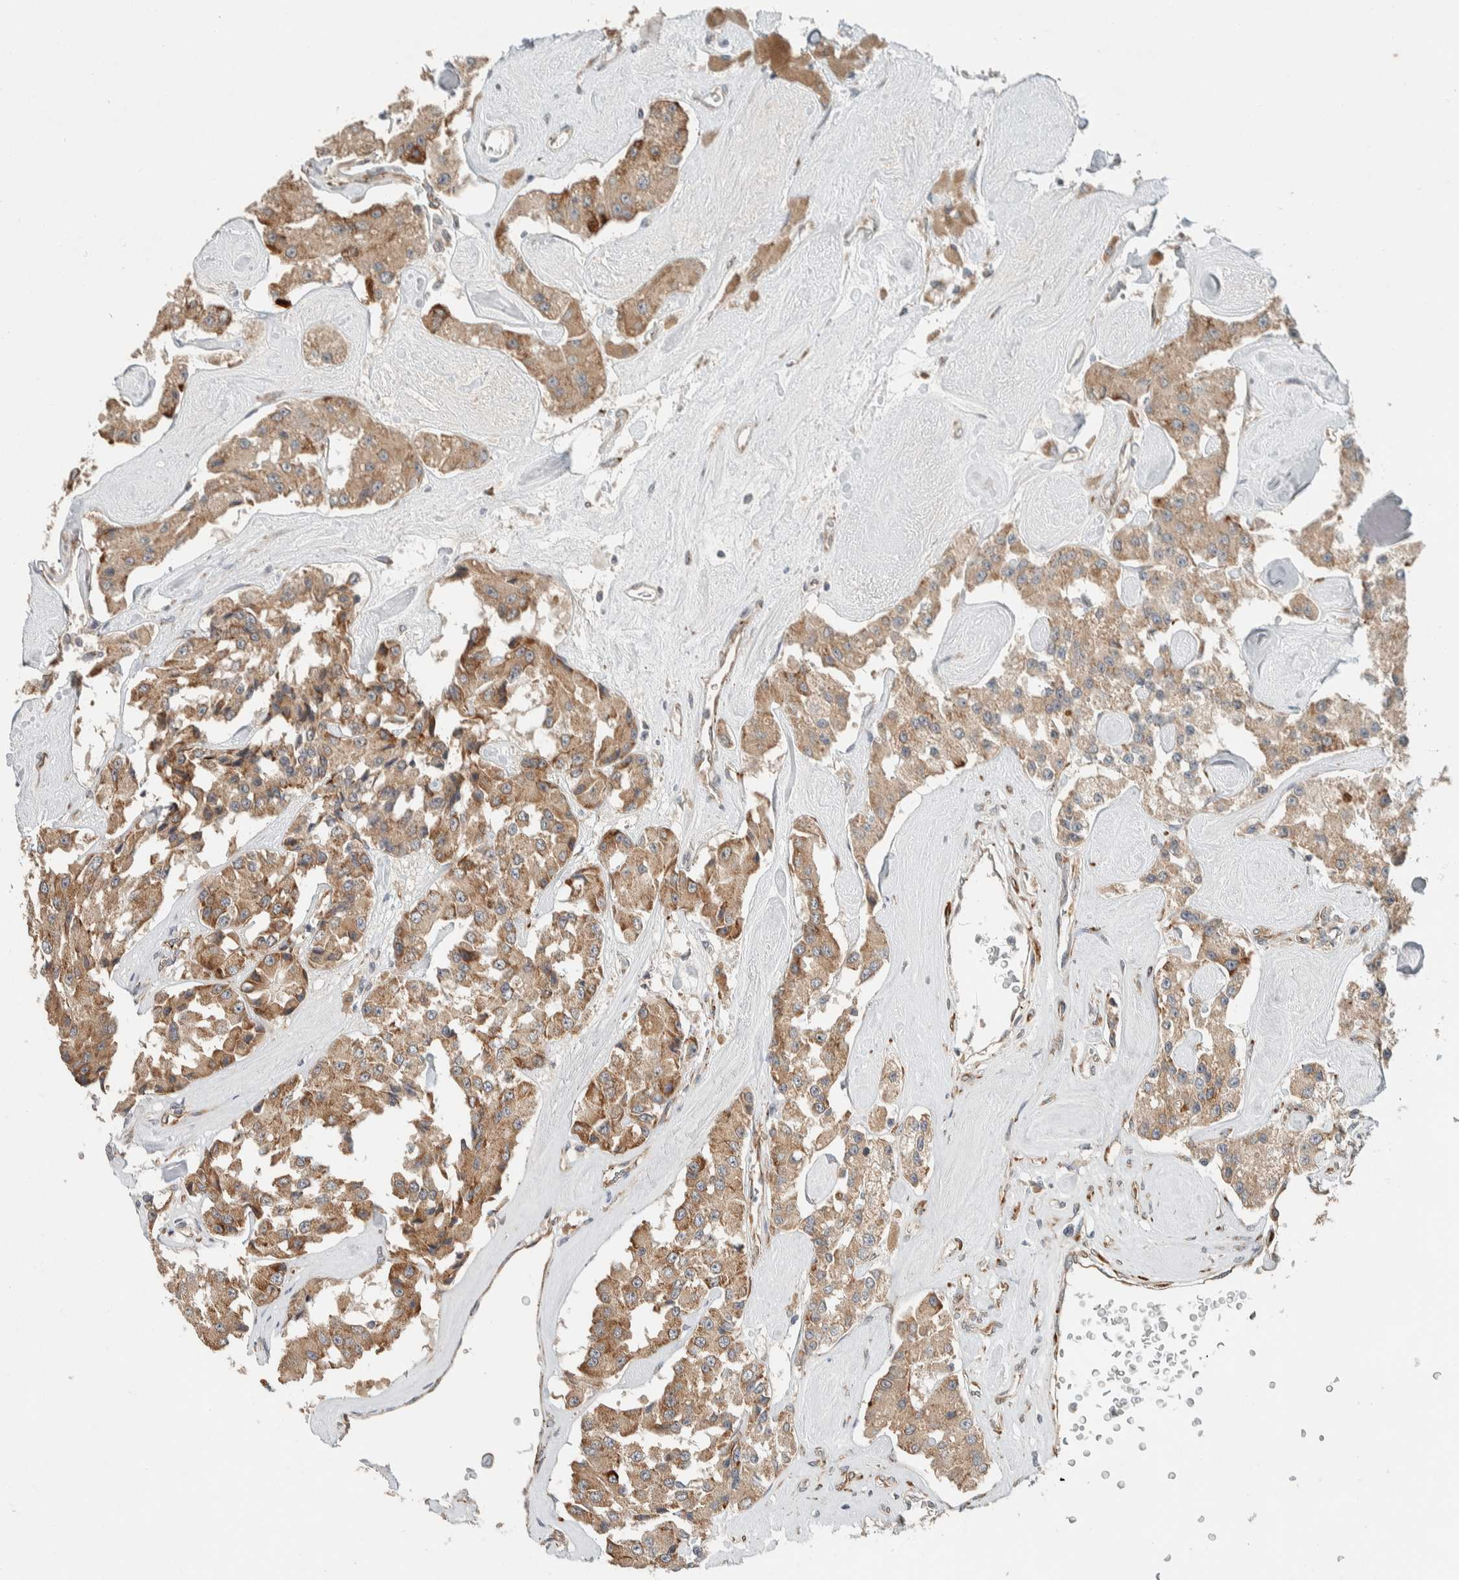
{"staining": {"intensity": "moderate", "quantity": ">75%", "location": "cytoplasmic/membranous"}, "tissue": "carcinoid", "cell_type": "Tumor cells", "image_type": "cancer", "snomed": [{"axis": "morphology", "description": "Carcinoid, malignant, NOS"}, {"axis": "topography", "description": "Pancreas"}], "caption": "Immunohistochemistry (IHC) micrograph of carcinoid stained for a protein (brown), which displays medium levels of moderate cytoplasmic/membranous expression in approximately >75% of tumor cells.", "gene": "CTBP2", "patient": {"sex": "male", "age": 41}}